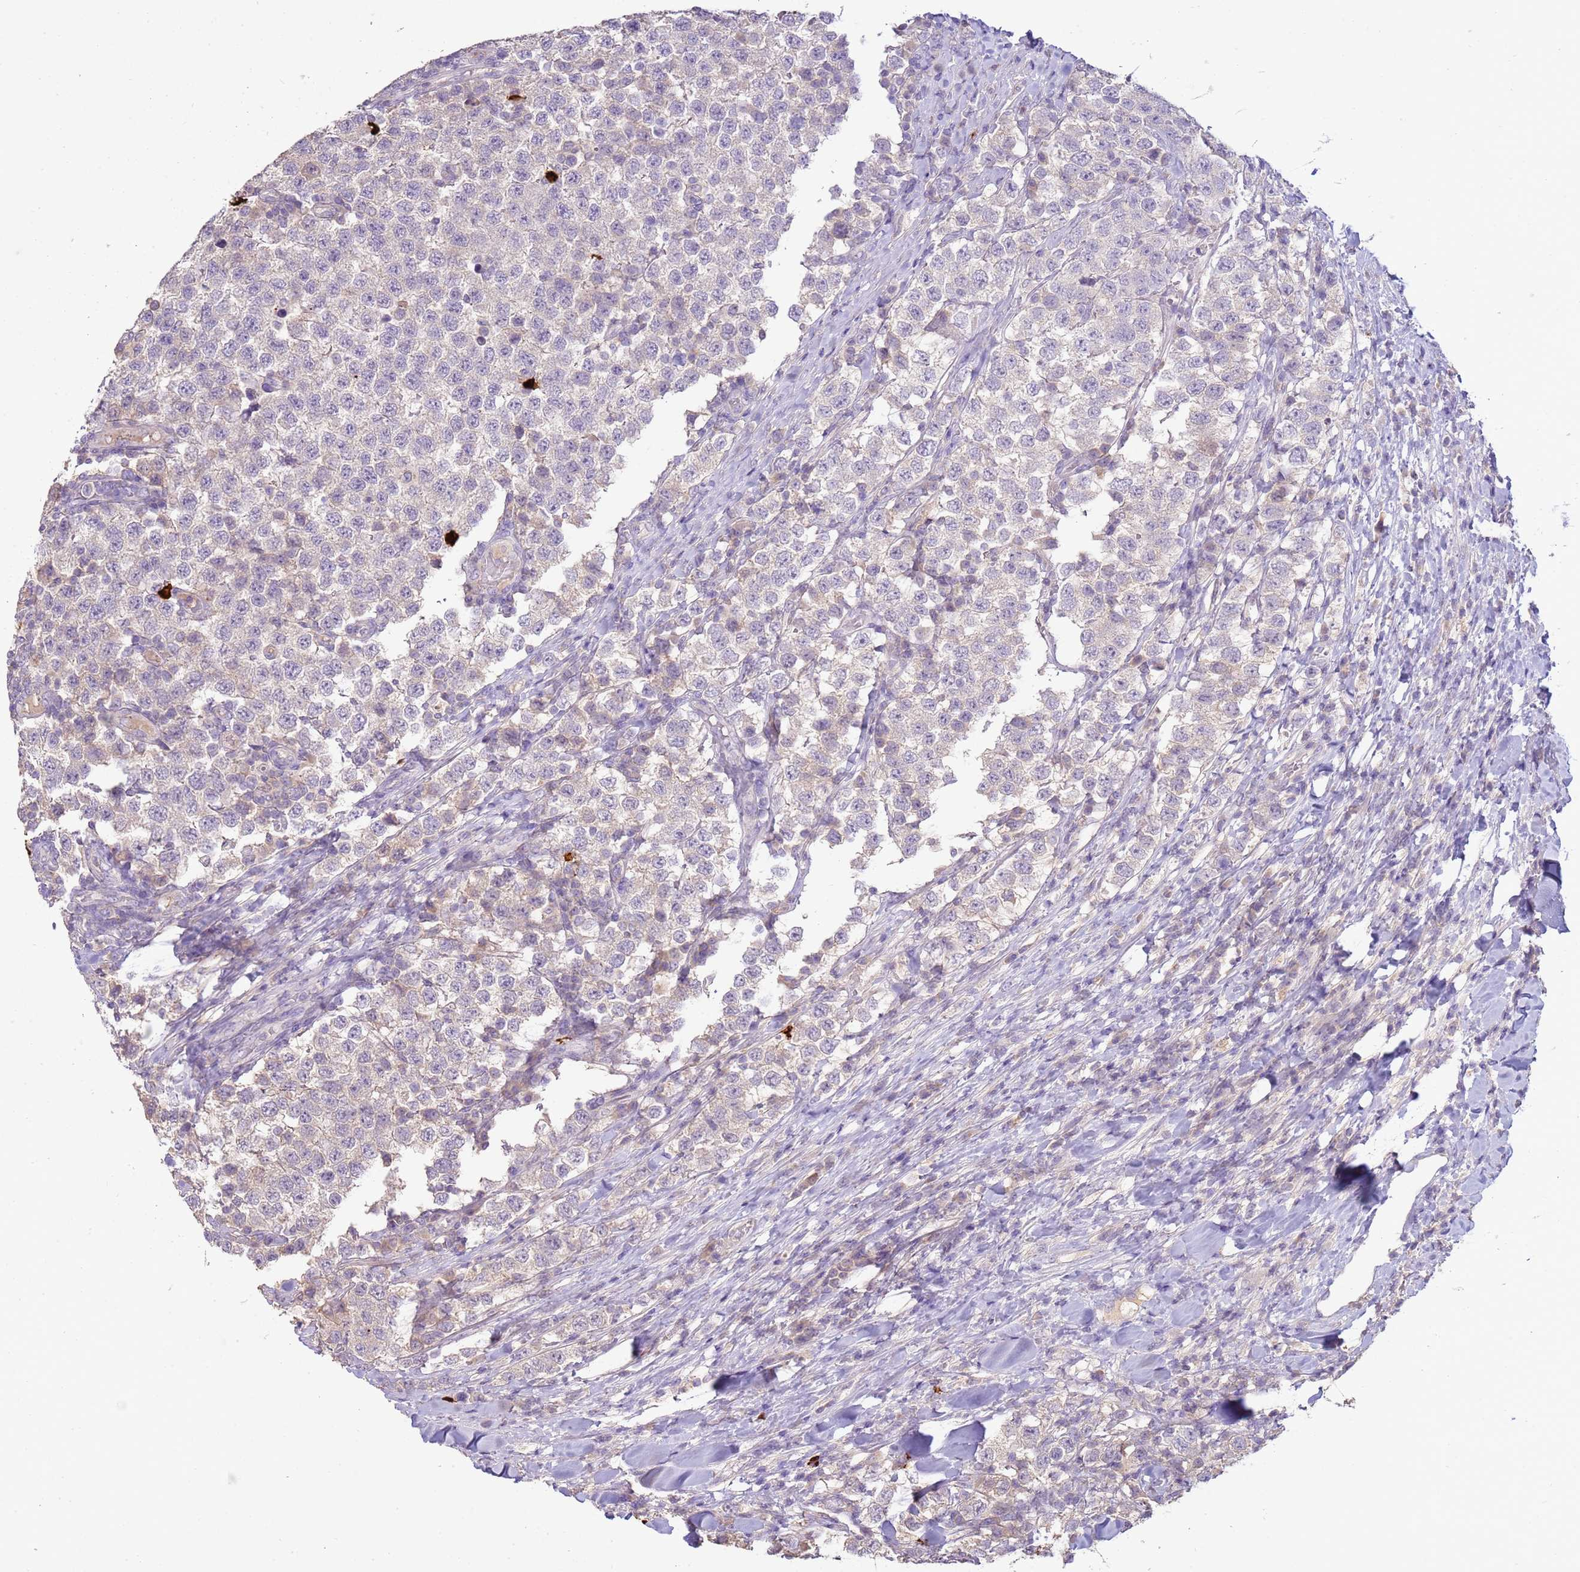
{"staining": {"intensity": "negative", "quantity": "none", "location": "none"}, "tissue": "testis cancer", "cell_type": "Tumor cells", "image_type": "cancer", "snomed": [{"axis": "morphology", "description": "Seminoma, NOS"}, {"axis": "topography", "description": "Testis"}], "caption": "The immunohistochemistry (IHC) micrograph has no significant expression in tumor cells of testis cancer tissue.", "gene": "IL2RG", "patient": {"sex": "male", "age": 34}}